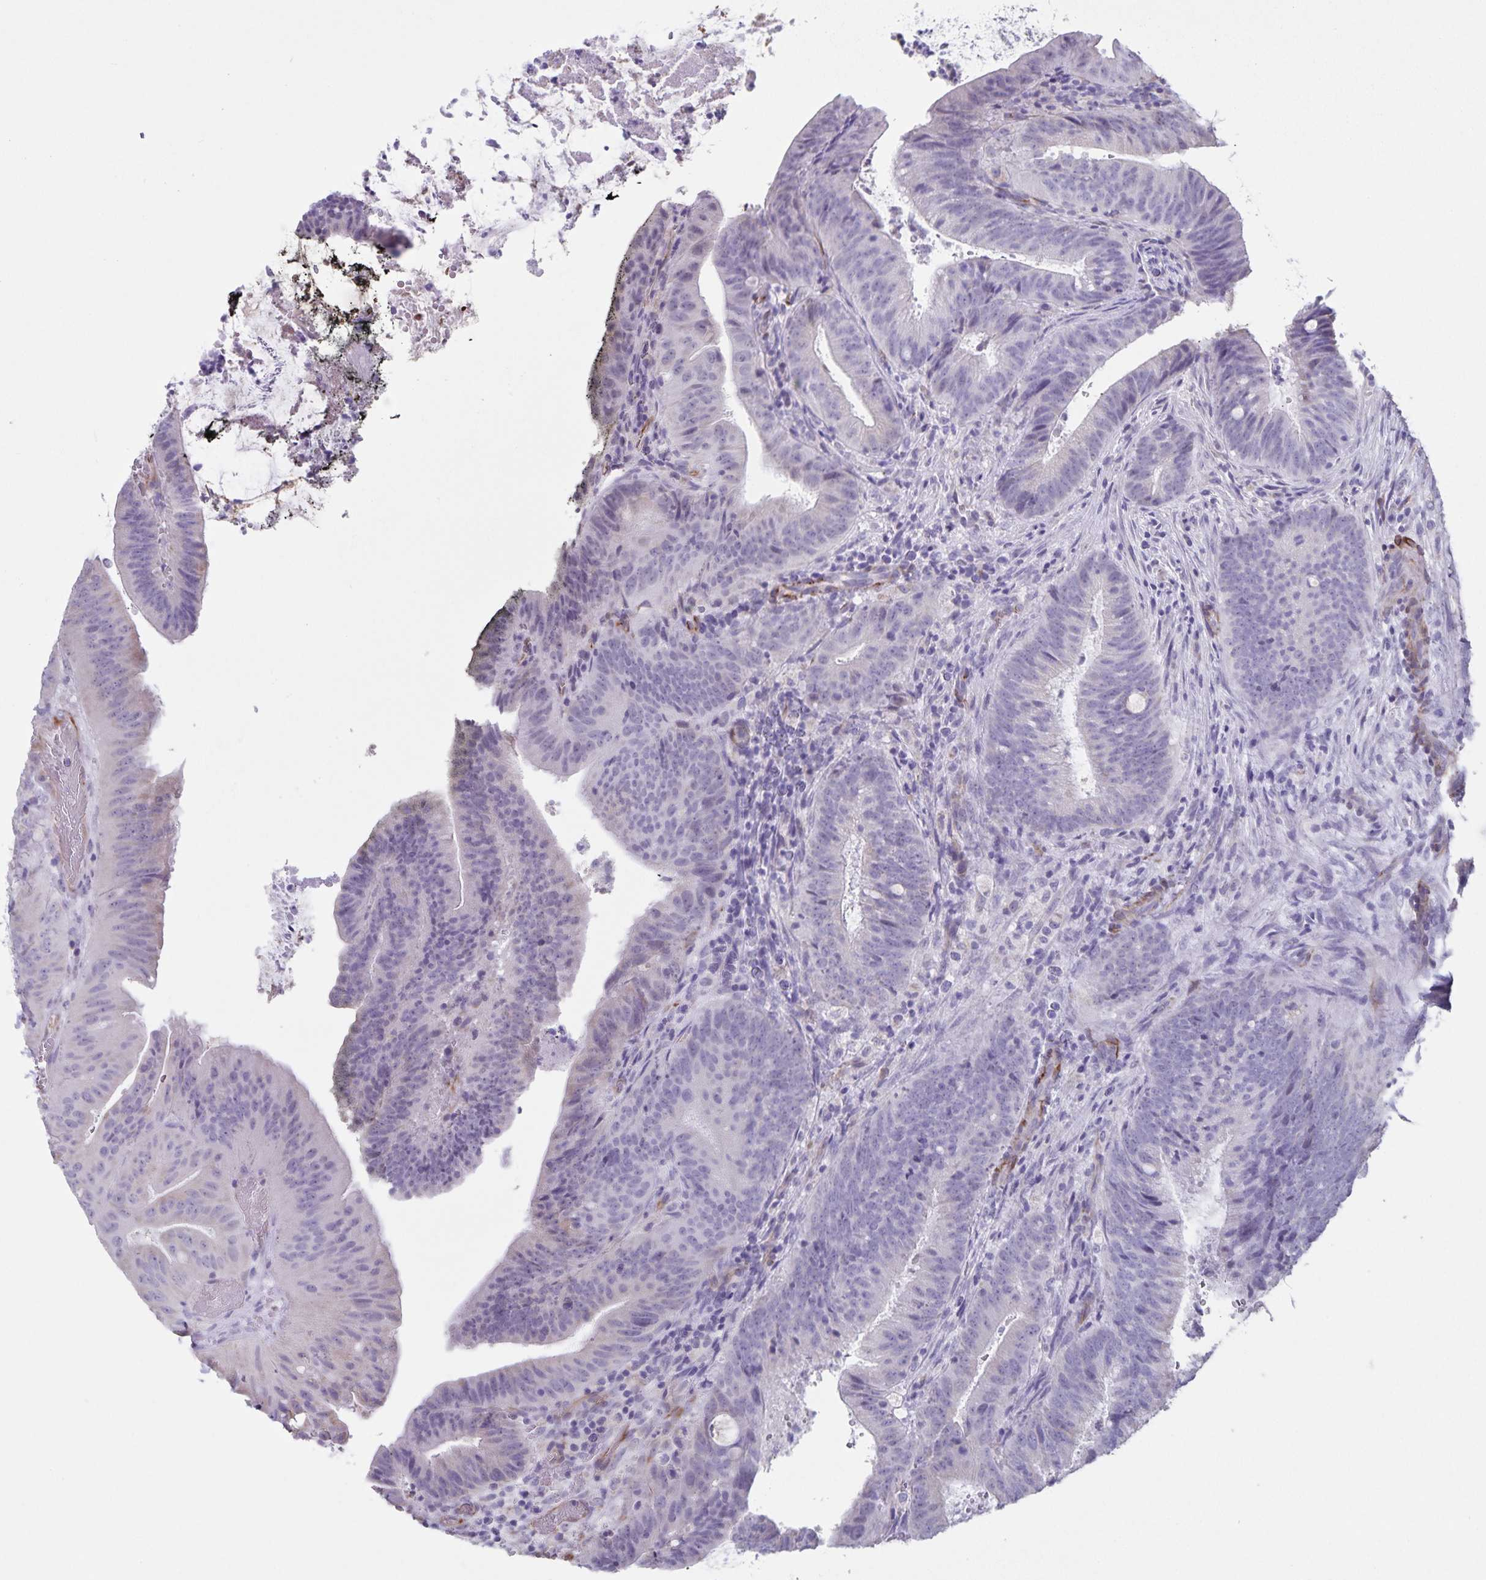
{"staining": {"intensity": "negative", "quantity": "none", "location": "none"}, "tissue": "colorectal cancer", "cell_type": "Tumor cells", "image_type": "cancer", "snomed": [{"axis": "morphology", "description": "Adenocarcinoma, NOS"}, {"axis": "topography", "description": "Colon"}], "caption": "Adenocarcinoma (colorectal) stained for a protein using immunohistochemistry (IHC) exhibits no staining tumor cells.", "gene": "SYNM", "patient": {"sex": "female", "age": 43}}